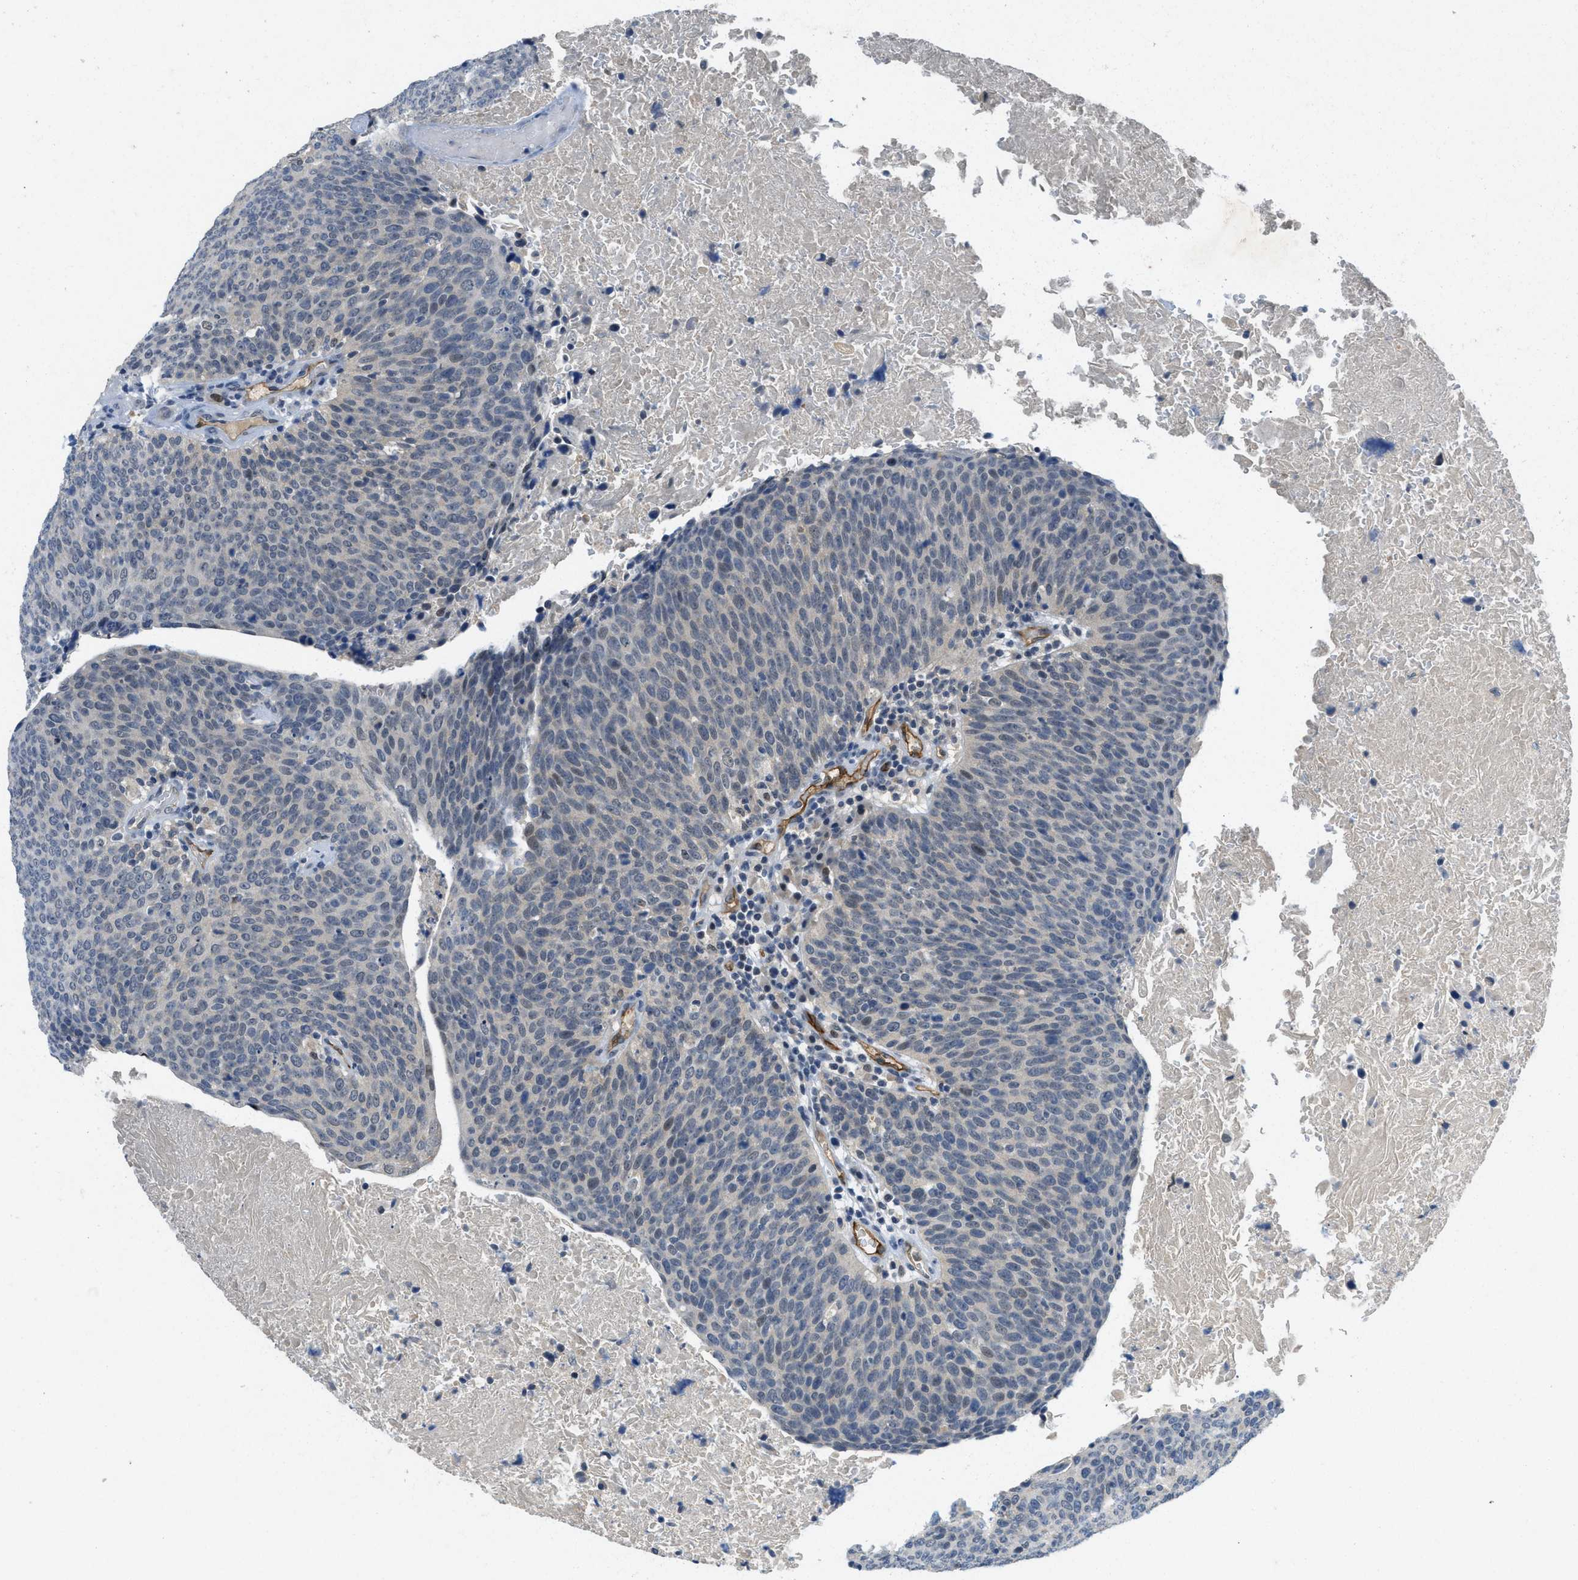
{"staining": {"intensity": "negative", "quantity": "none", "location": "none"}, "tissue": "head and neck cancer", "cell_type": "Tumor cells", "image_type": "cancer", "snomed": [{"axis": "morphology", "description": "Squamous cell carcinoma, NOS"}, {"axis": "morphology", "description": "Squamous cell carcinoma, metastatic, NOS"}, {"axis": "topography", "description": "Lymph node"}, {"axis": "topography", "description": "Head-Neck"}], "caption": "This is an immunohistochemistry (IHC) image of human head and neck cancer (squamous cell carcinoma). There is no staining in tumor cells.", "gene": "SLCO2A1", "patient": {"sex": "male", "age": 62}}